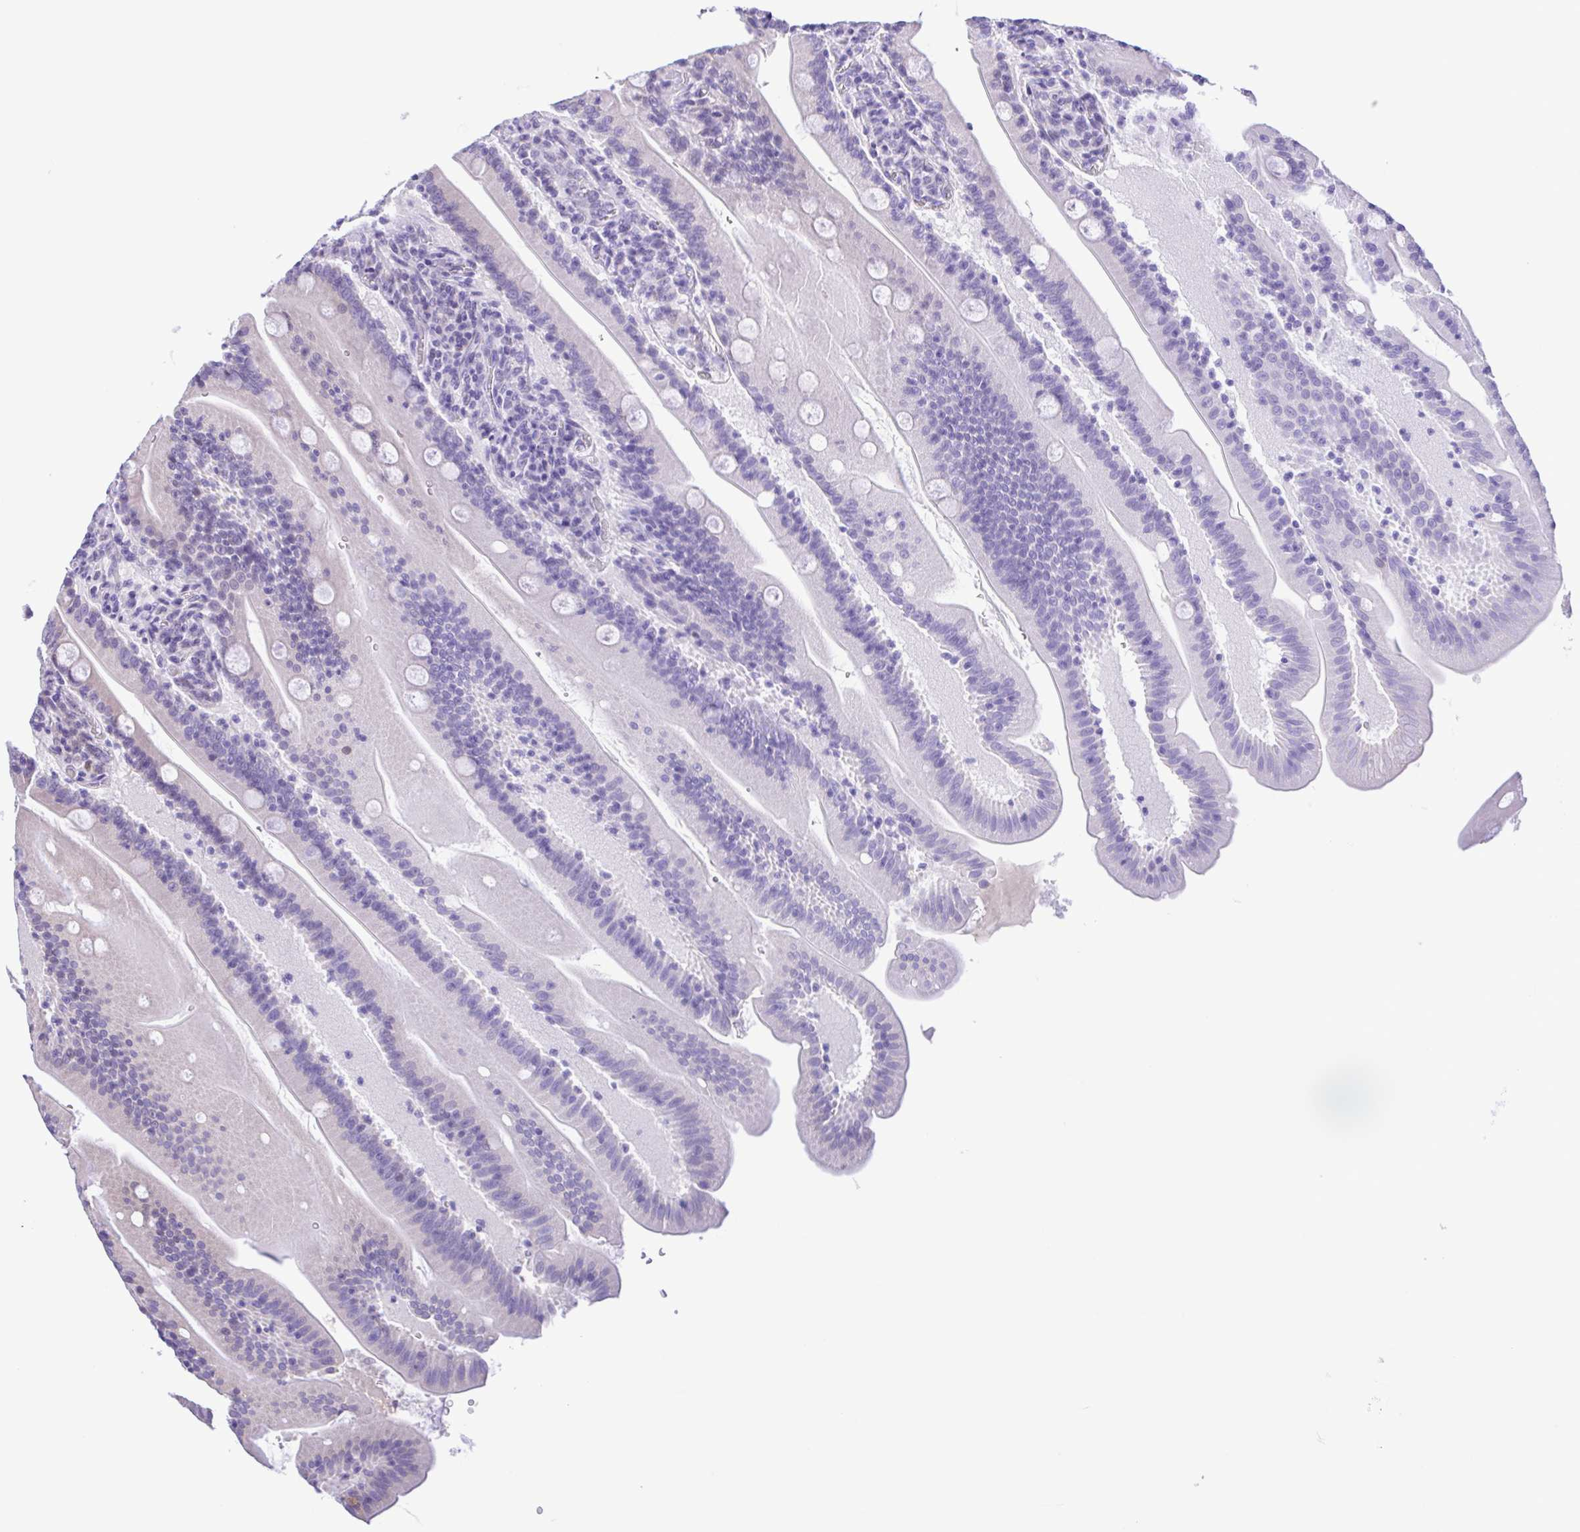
{"staining": {"intensity": "negative", "quantity": "none", "location": "none"}, "tissue": "small intestine", "cell_type": "Glandular cells", "image_type": "normal", "snomed": [{"axis": "morphology", "description": "Normal tissue, NOS"}, {"axis": "topography", "description": "Small intestine"}], "caption": "This is a photomicrograph of immunohistochemistry (IHC) staining of unremarkable small intestine, which shows no staining in glandular cells.", "gene": "ENSG00000286022", "patient": {"sex": "male", "age": 37}}